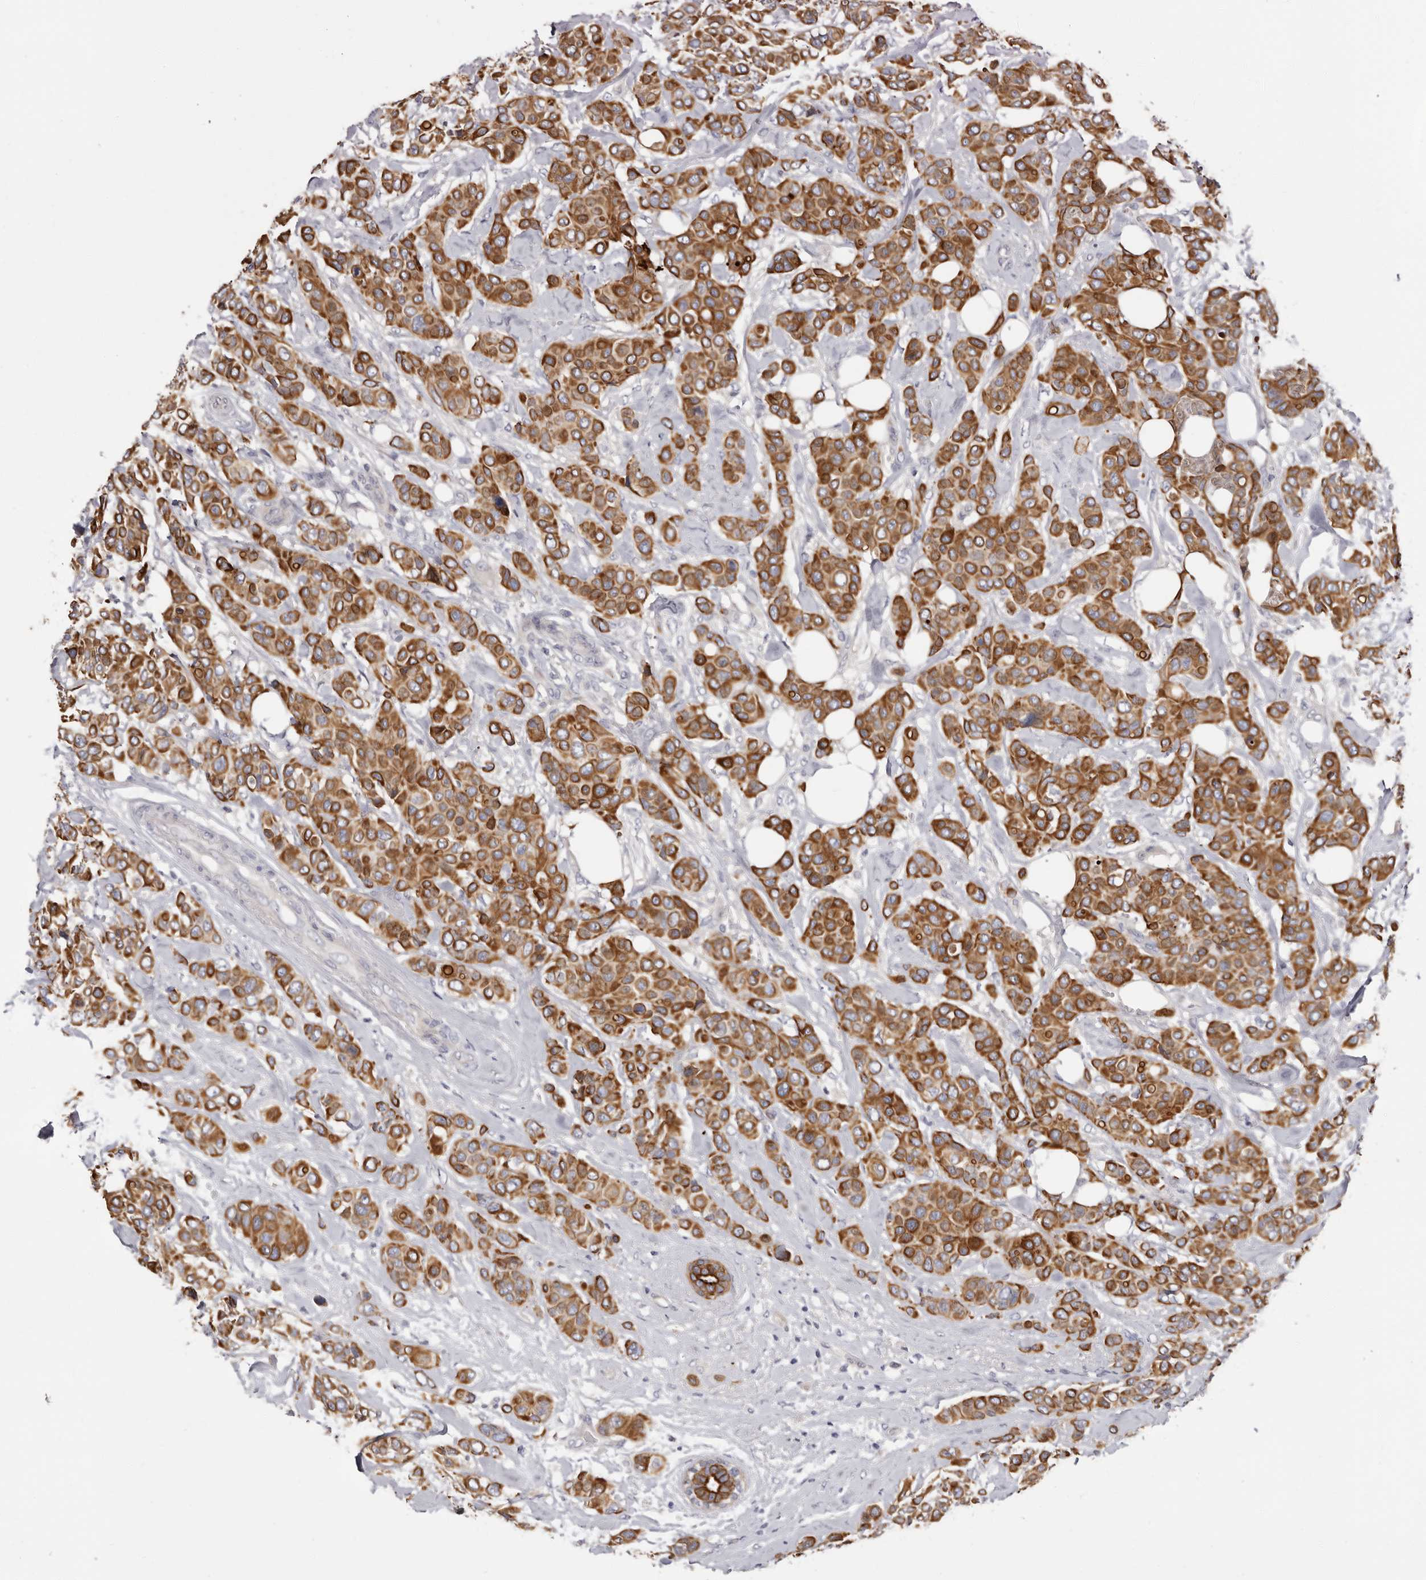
{"staining": {"intensity": "strong", "quantity": ">75%", "location": "cytoplasmic/membranous"}, "tissue": "breast cancer", "cell_type": "Tumor cells", "image_type": "cancer", "snomed": [{"axis": "morphology", "description": "Lobular carcinoma"}, {"axis": "topography", "description": "Breast"}], "caption": "Tumor cells show high levels of strong cytoplasmic/membranous staining in about >75% of cells in breast cancer.", "gene": "STK16", "patient": {"sex": "female", "age": 51}}